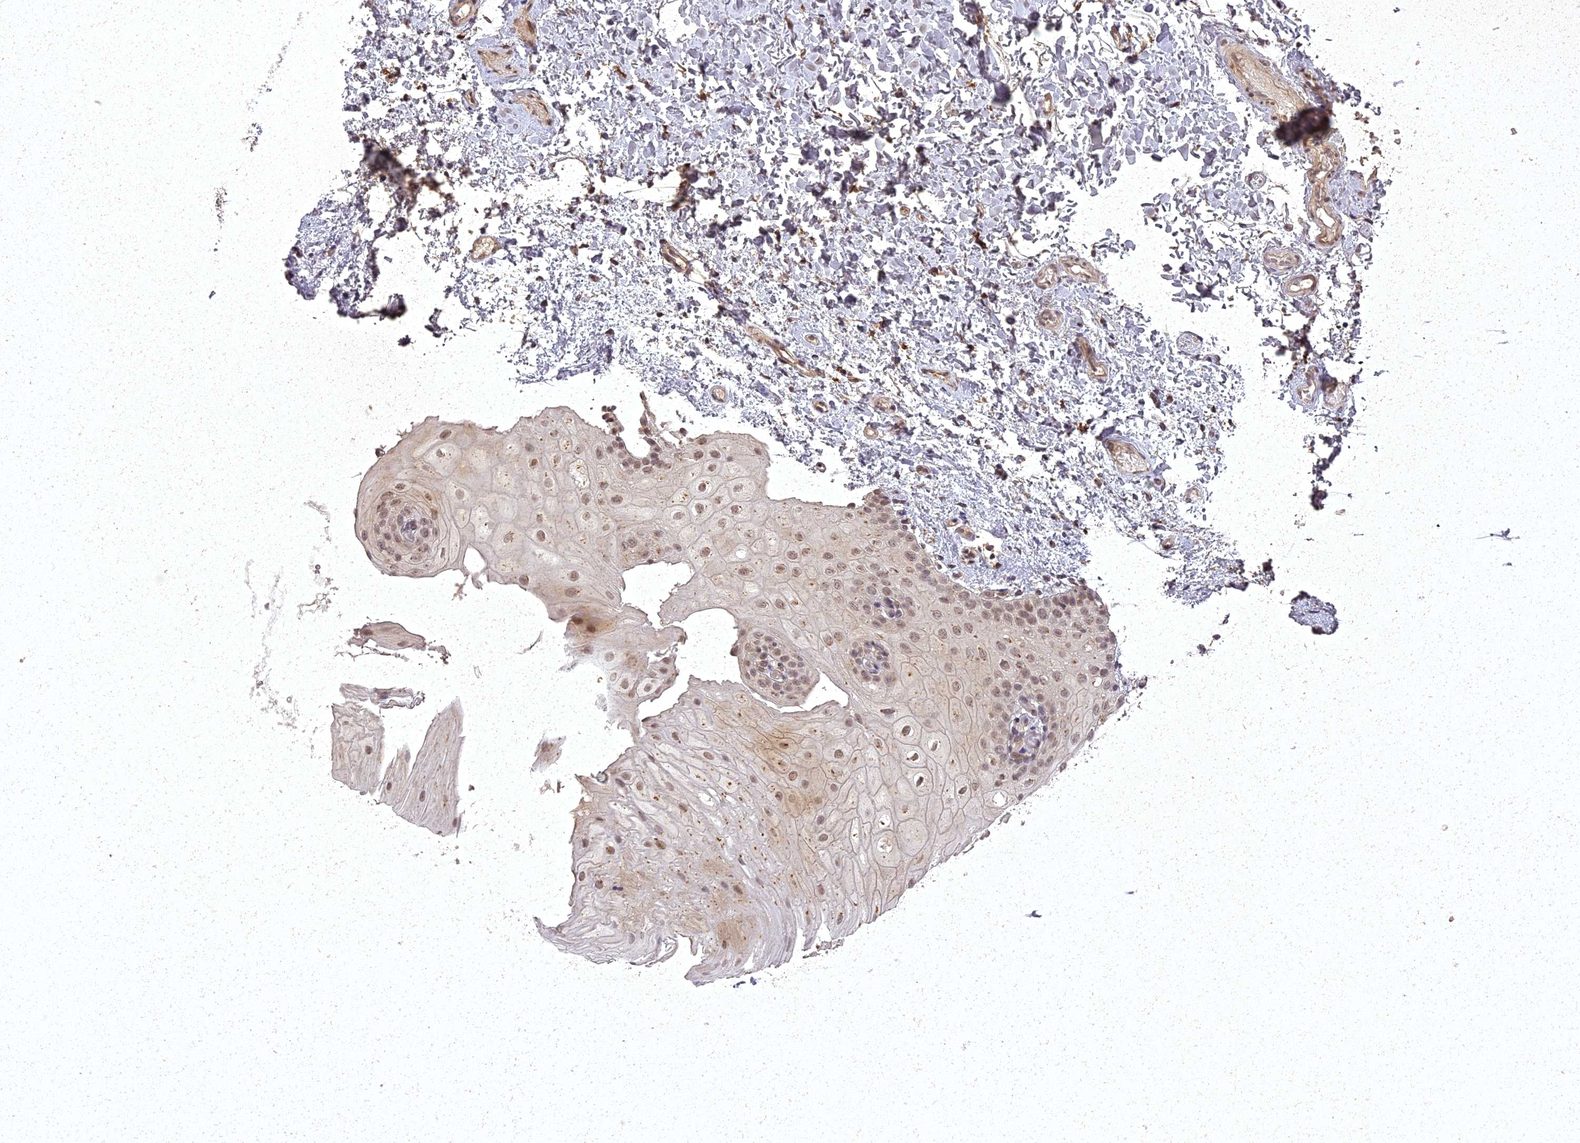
{"staining": {"intensity": "weak", "quantity": "25%-75%", "location": "nuclear"}, "tissue": "oral mucosa", "cell_type": "Squamous epithelial cells", "image_type": "normal", "snomed": [{"axis": "morphology", "description": "Normal tissue, NOS"}, {"axis": "topography", "description": "Oral tissue"}], "caption": "Immunohistochemical staining of benign human oral mucosa demonstrates weak nuclear protein staining in about 25%-75% of squamous epithelial cells. (Brightfield microscopy of DAB IHC at high magnification).", "gene": "ING5", "patient": {"sex": "female", "age": 54}}